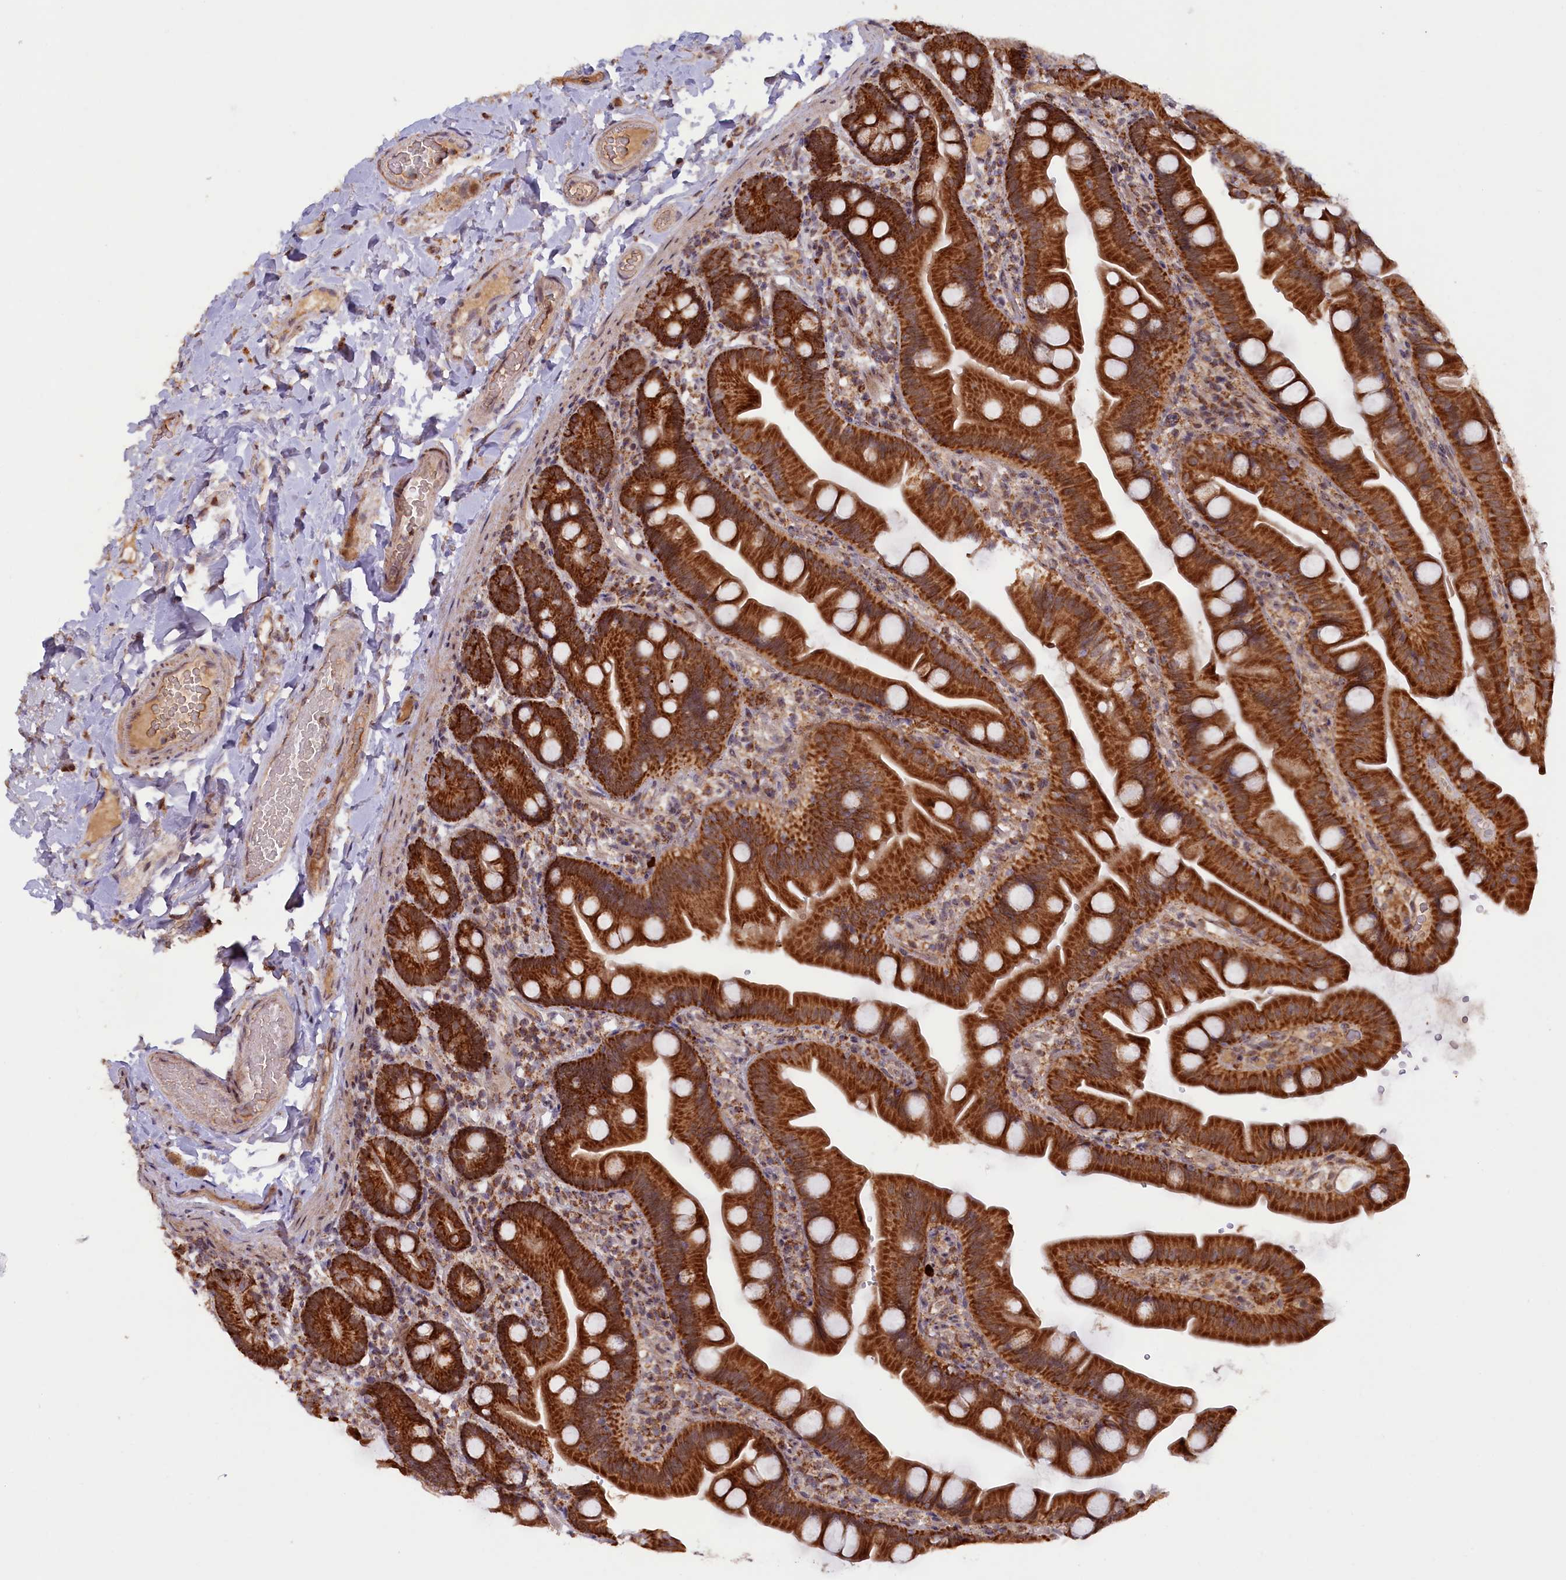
{"staining": {"intensity": "strong", "quantity": ">75%", "location": "cytoplasmic/membranous"}, "tissue": "small intestine", "cell_type": "Glandular cells", "image_type": "normal", "snomed": [{"axis": "morphology", "description": "Normal tissue, NOS"}, {"axis": "topography", "description": "Small intestine"}], "caption": "Benign small intestine was stained to show a protein in brown. There is high levels of strong cytoplasmic/membranous positivity in approximately >75% of glandular cells. (IHC, brightfield microscopy, high magnification).", "gene": "DUS3L", "patient": {"sex": "female", "age": 68}}